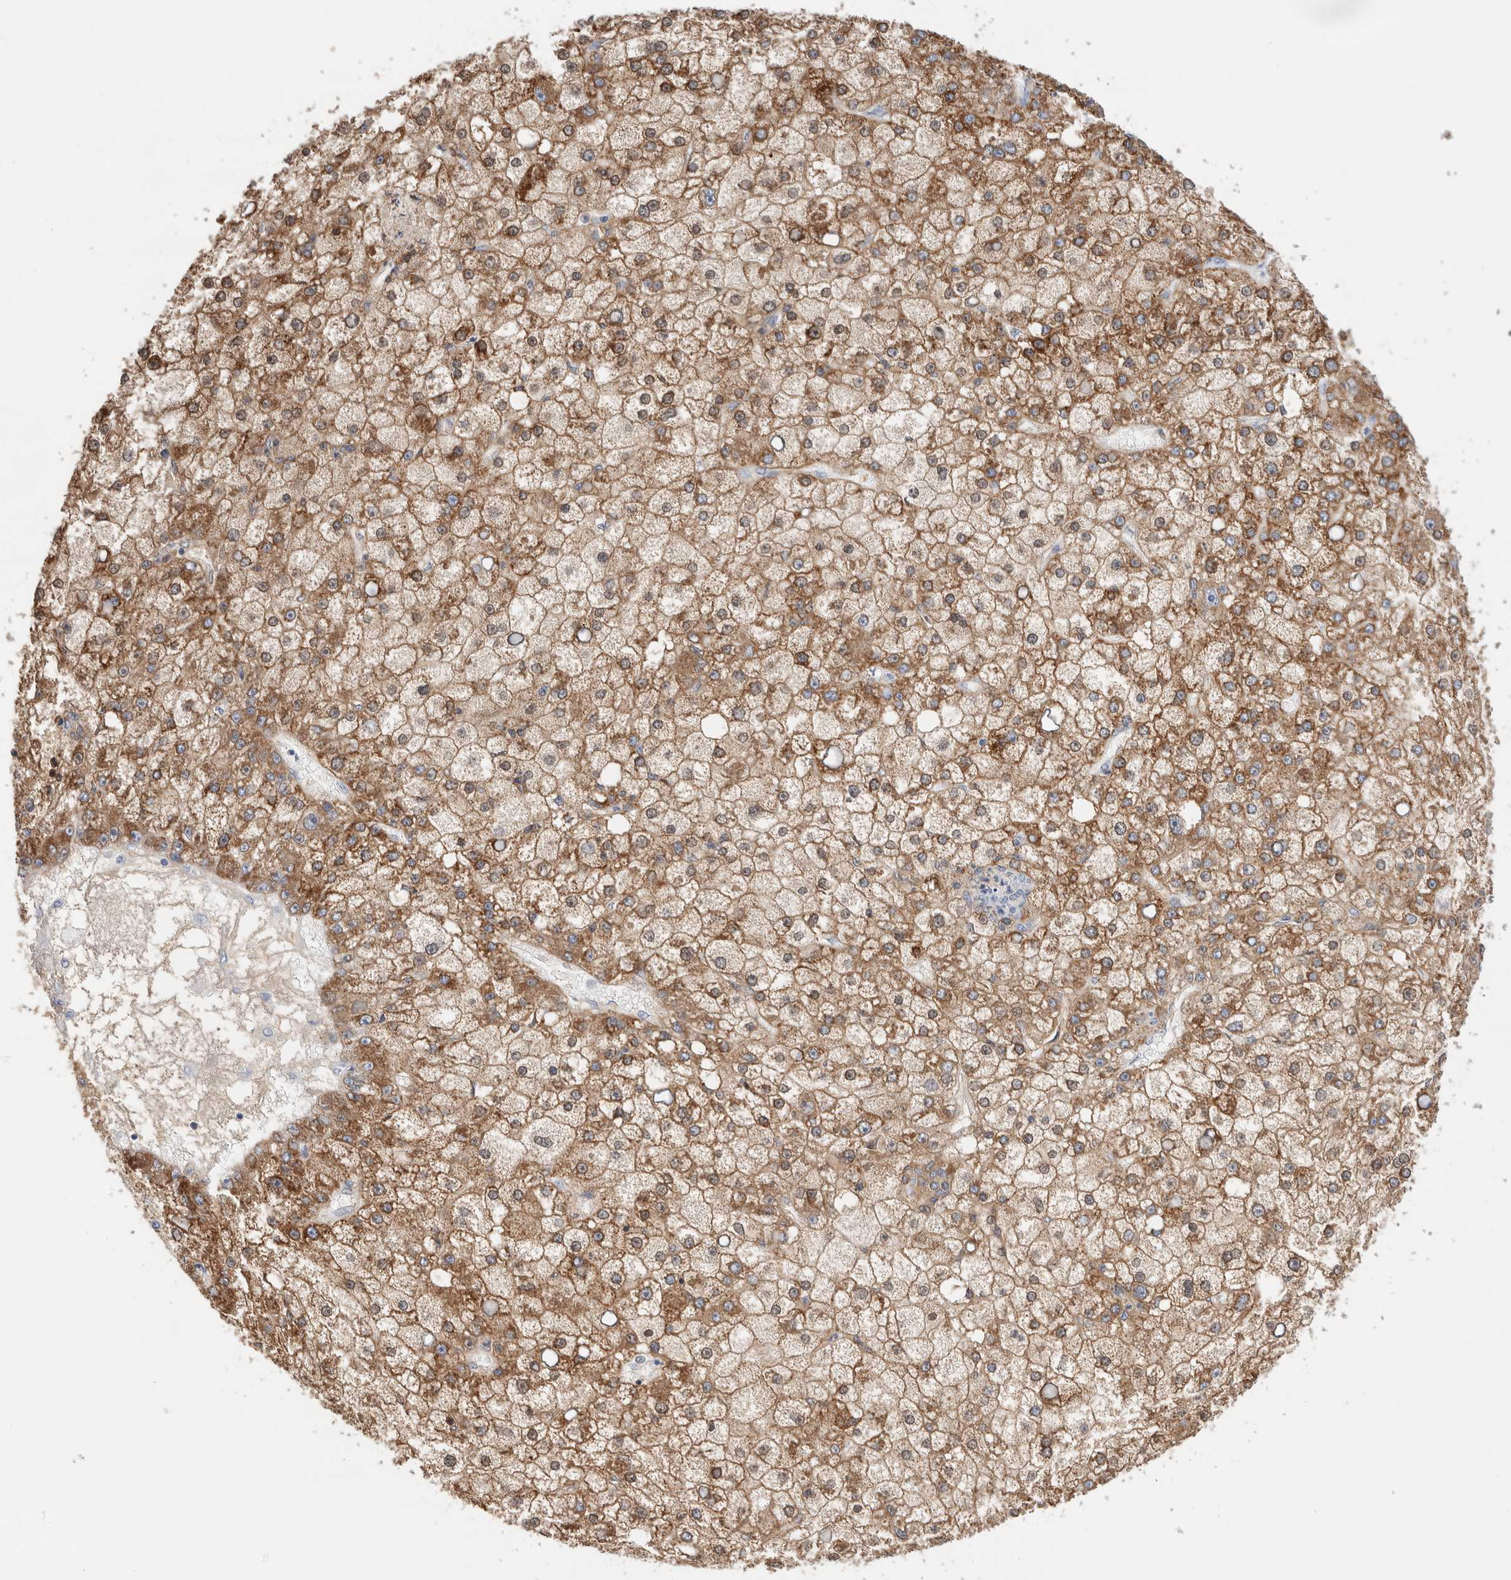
{"staining": {"intensity": "moderate", "quantity": ">75%", "location": "cytoplasmic/membranous"}, "tissue": "liver cancer", "cell_type": "Tumor cells", "image_type": "cancer", "snomed": [{"axis": "morphology", "description": "Carcinoma, Hepatocellular, NOS"}, {"axis": "topography", "description": "Liver"}], "caption": "Brown immunohistochemical staining in human liver cancer (hepatocellular carcinoma) exhibits moderate cytoplasmic/membranous expression in approximately >75% of tumor cells.", "gene": "ECHDC2", "patient": {"sex": "male", "age": 67}}